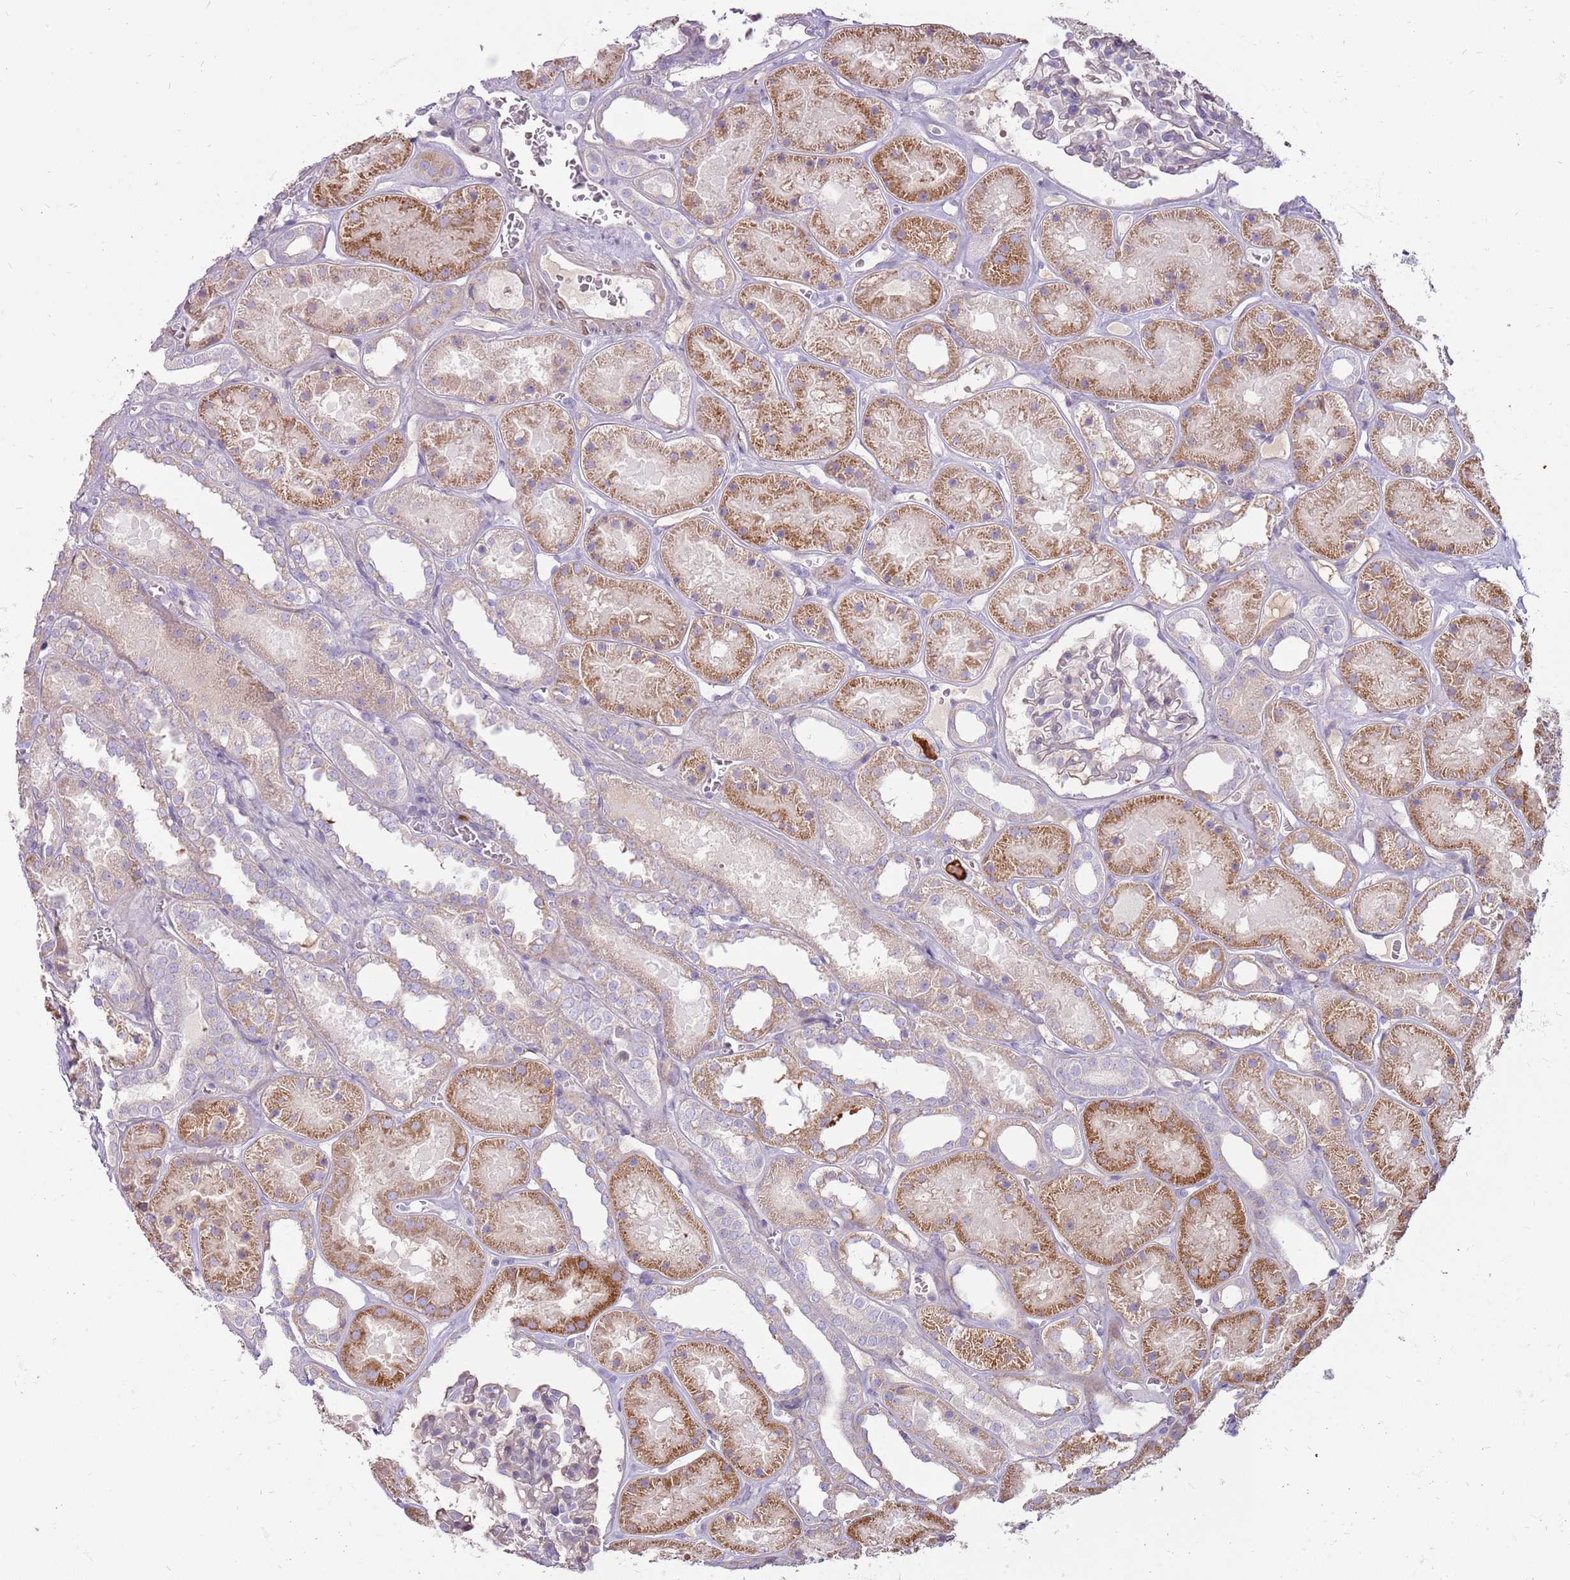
{"staining": {"intensity": "negative", "quantity": "none", "location": "none"}, "tissue": "kidney", "cell_type": "Cells in glomeruli", "image_type": "normal", "snomed": [{"axis": "morphology", "description": "Normal tissue, NOS"}, {"axis": "topography", "description": "Kidney"}], "caption": "Human kidney stained for a protein using immunohistochemistry (IHC) displays no expression in cells in glomeruli.", "gene": "MCUB", "patient": {"sex": "female", "age": 41}}